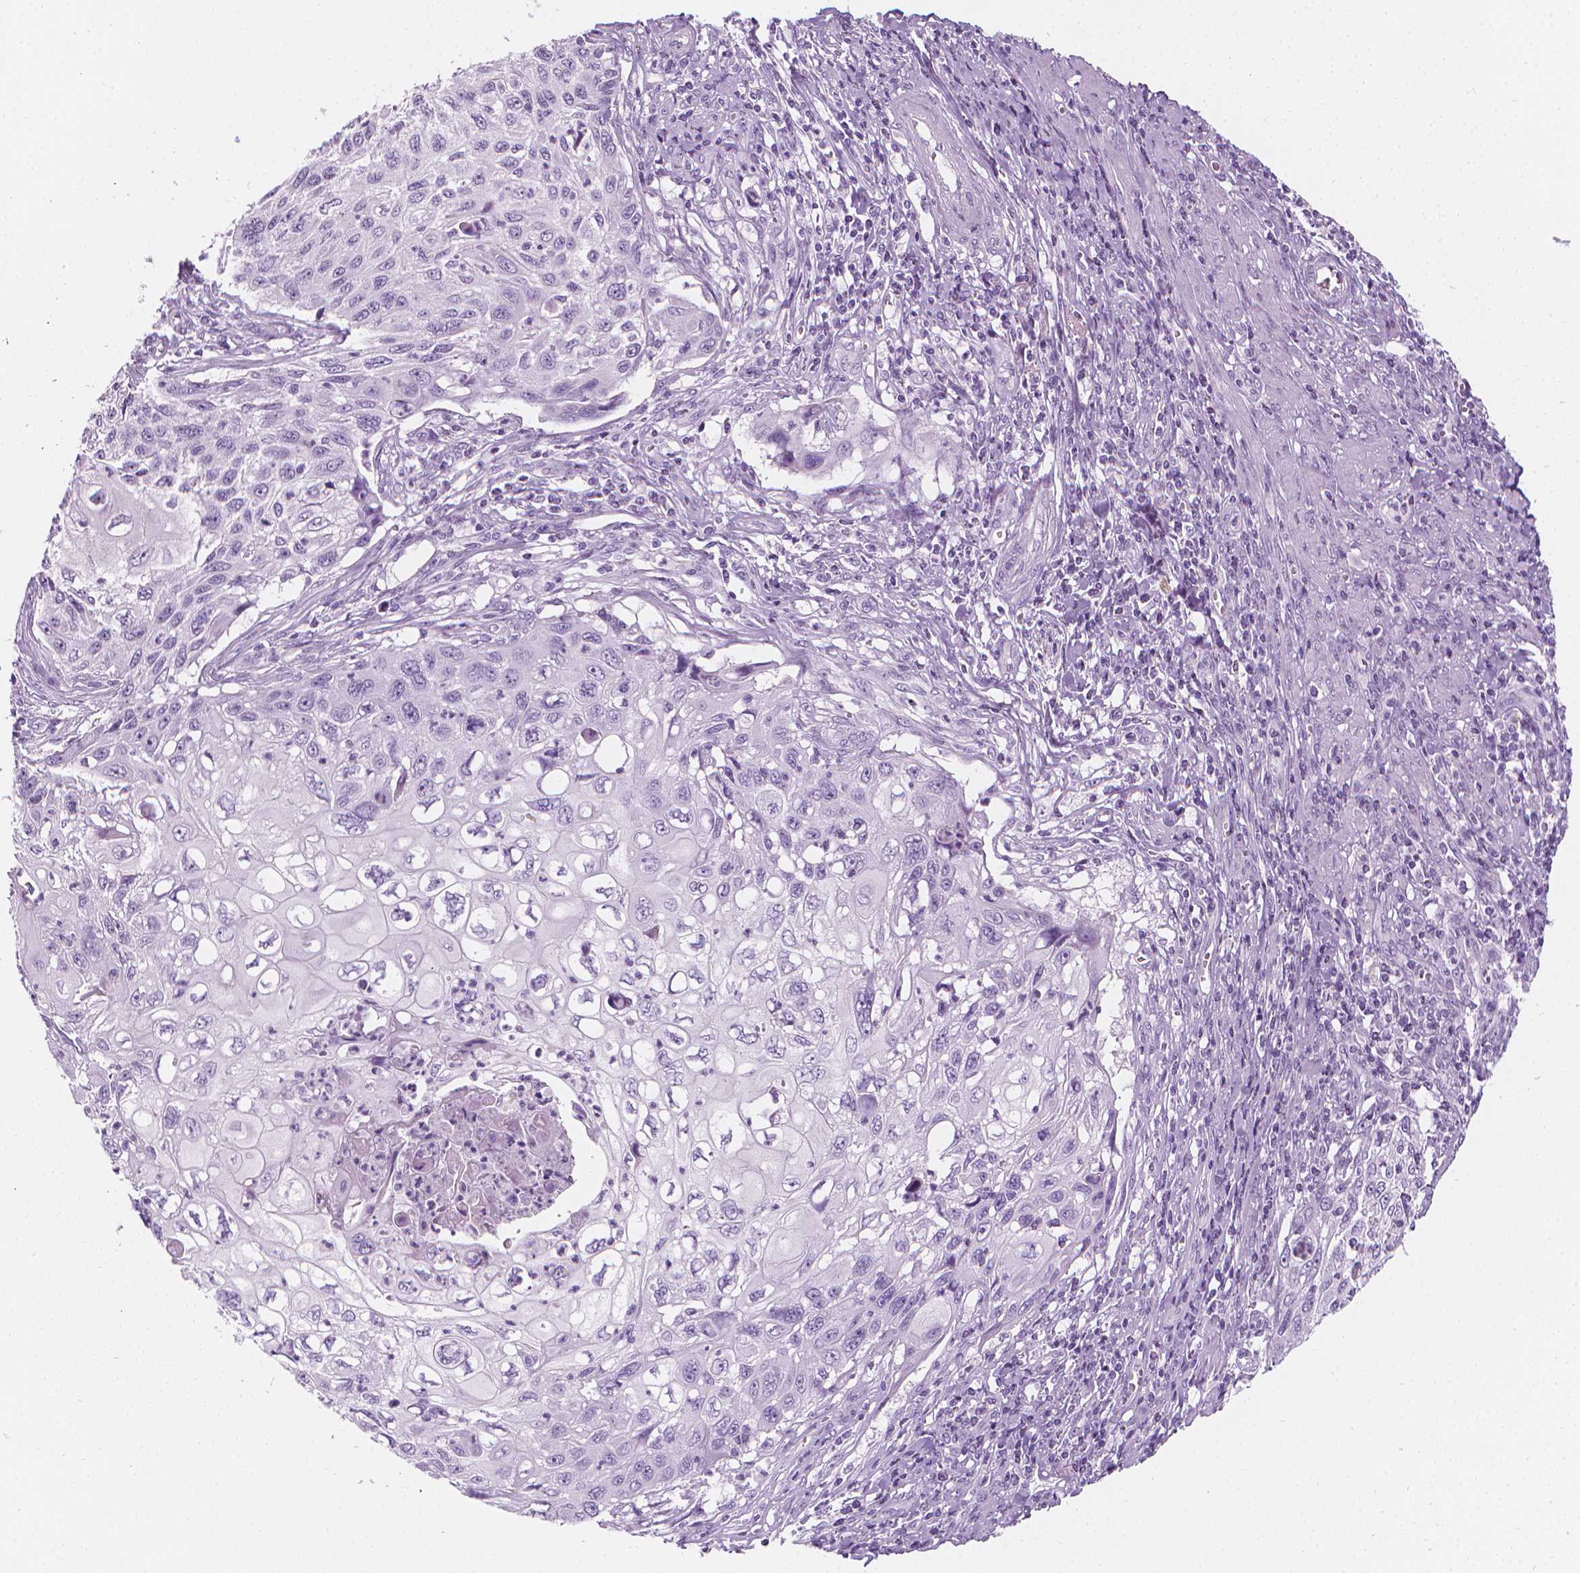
{"staining": {"intensity": "negative", "quantity": "none", "location": "none"}, "tissue": "cervical cancer", "cell_type": "Tumor cells", "image_type": "cancer", "snomed": [{"axis": "morphology", "description": "Squamous cell carcinoma, NOS"}, {"axis": "topography", "description": "Cervix"}], "caption": "High magnification brightfield microscopy of cervical cancer (squamous cell carcinoma) stained with DAB (brown) and counterstained with hematoxylin (blue): tumor cells show no significant positivity. The staining is performed using DAB brown chromogen with nuclei counter-stained in using hematoxylin.", "gene": "SCG3", "patient": {"sex": "female", "age": 70}}